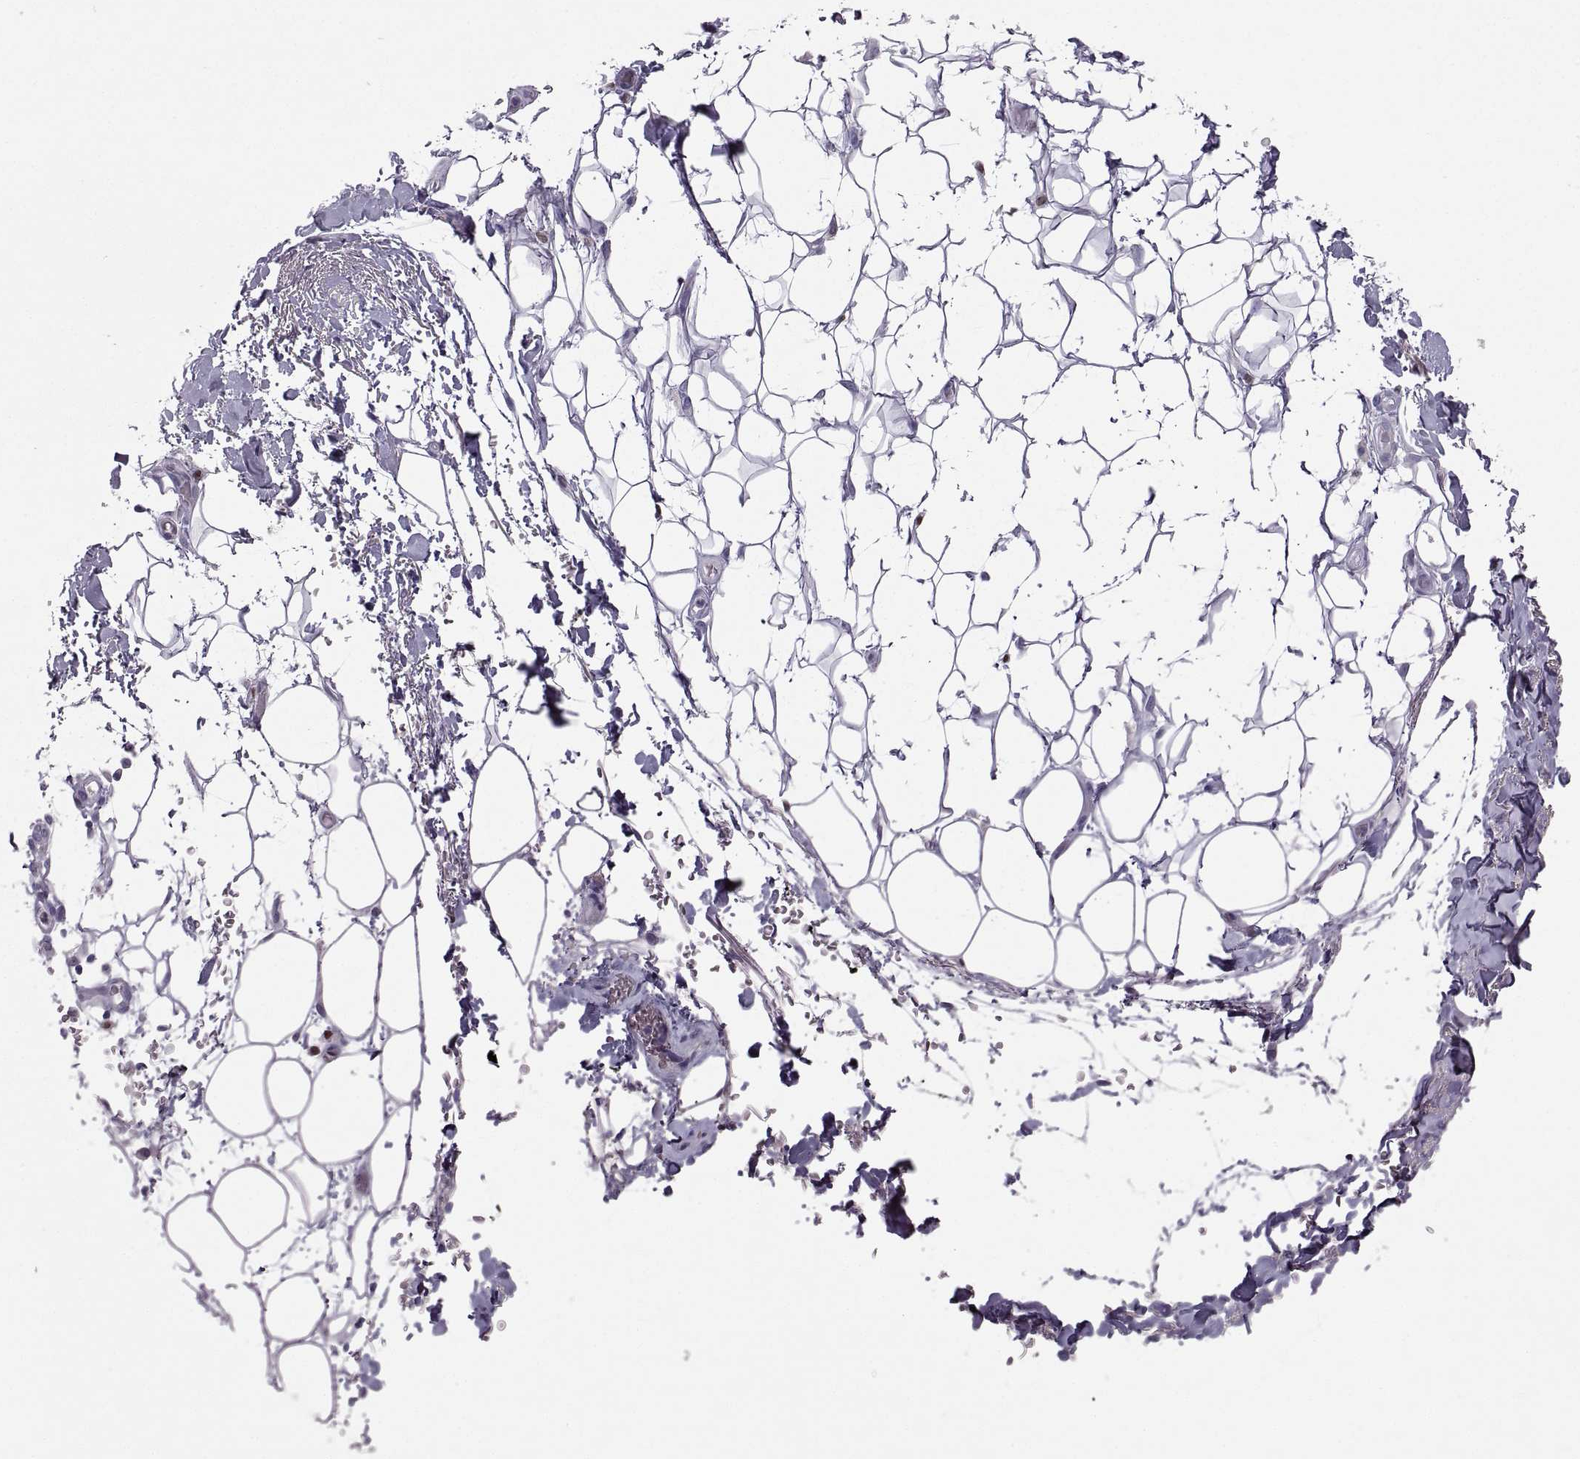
{"staining": {"intensity": "negative", "quantity": "none", "location": "none"}, "tissue": "adipose tissue", "cell_type": "Adipocytes", "image_type": "normal", "snomed": [{"axis": "morphology", "description": "Normal tissue, NOS"}, {"axis": "topography", "description": "Anal"}, {"axis": "topography", "description": "Peripheral nerve tissue"}], "caption": "Immunohistochemistry image of unremarkable human adipose tissue stained for a protein (brown), which exhibits no expression in adipocytes.", "gene": "SOX21", "patient": {"sex": "male", "age": 53}}